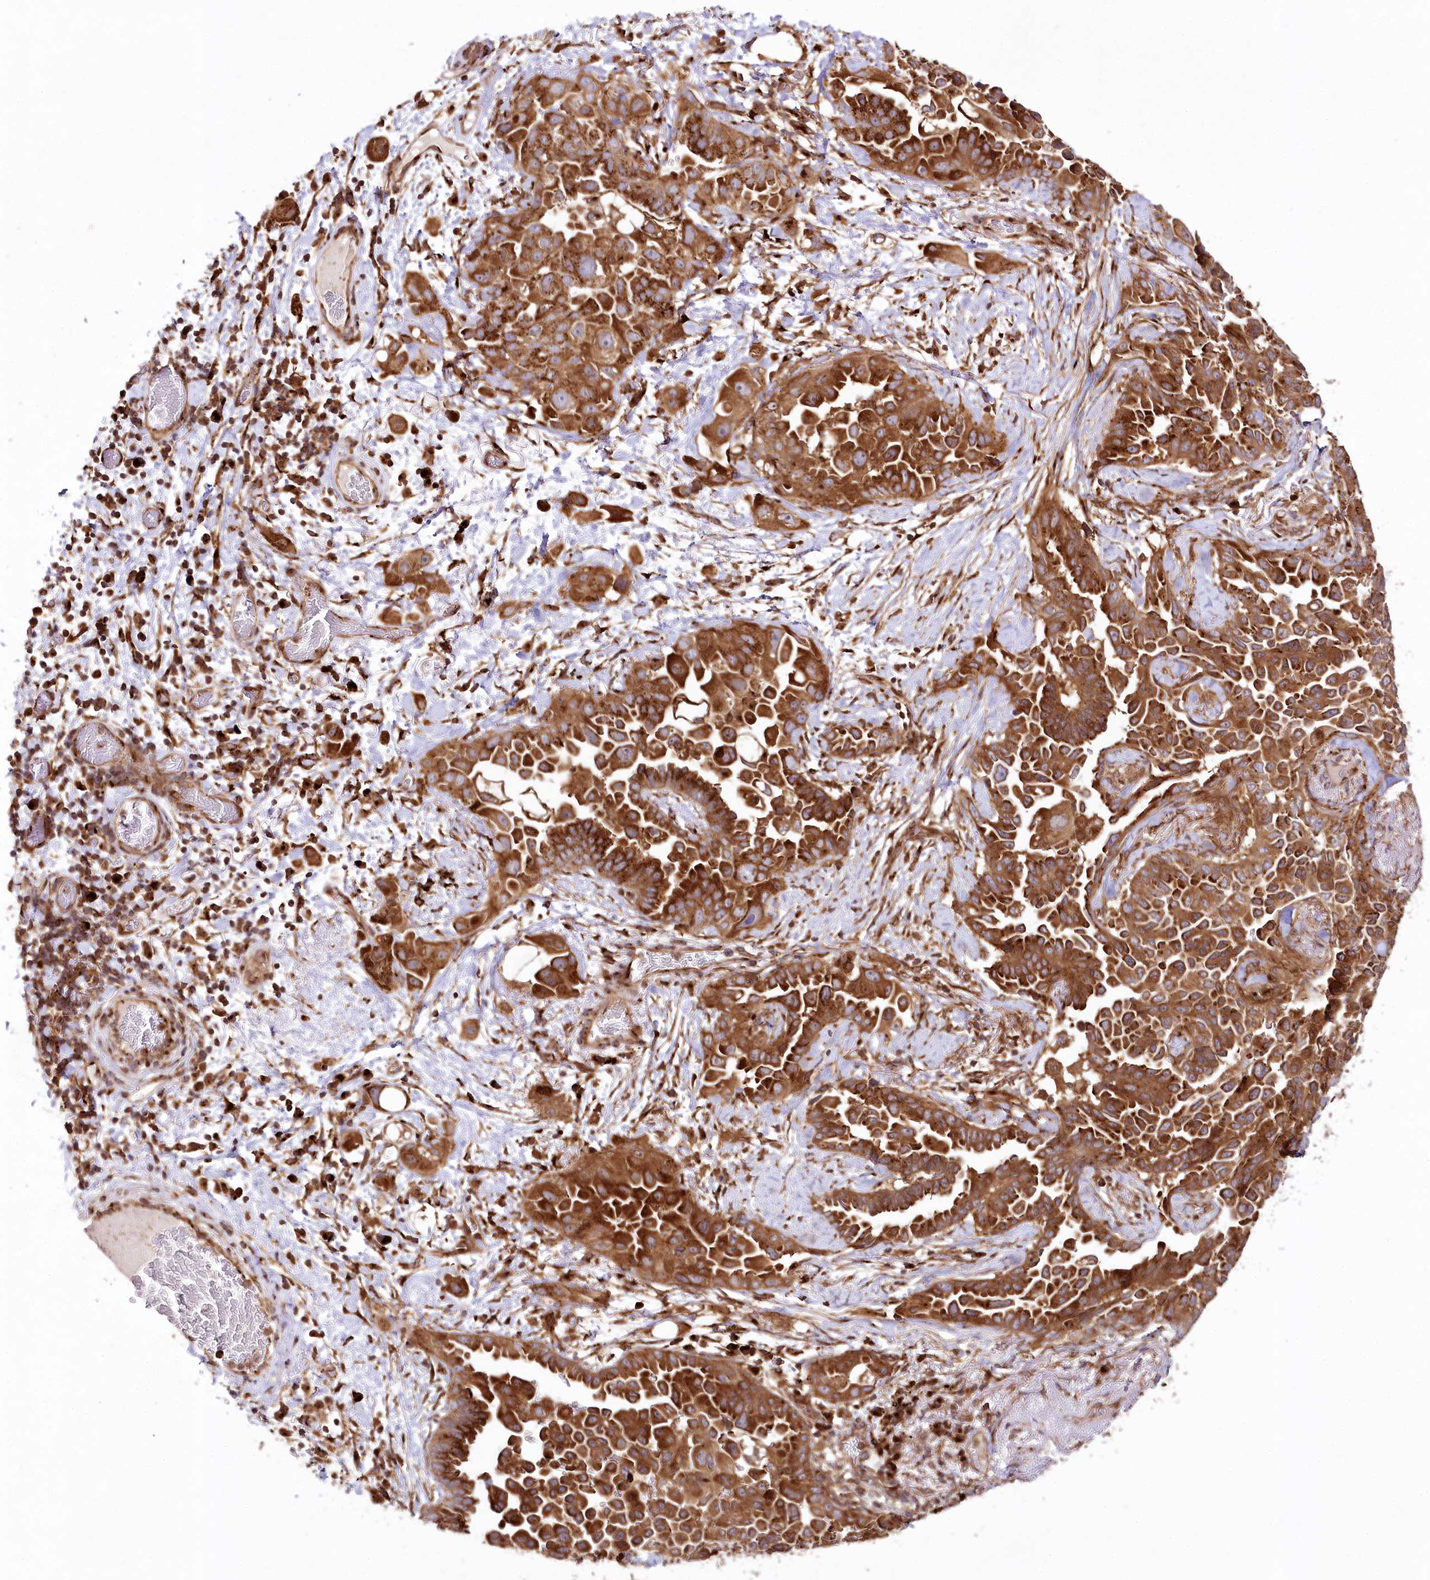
{"staining": {"intensity": "strong", "quantity": ">75%", "location": "cytoplasmic/membranous"}, "tissue": "lung cancer", "cell_type": "Tumor cells", "image_type": "cancer", "snomed": [{"axis": "morphology", "description": "Adenocarcinoma, NOS"}, {"axis": "topography", "description": "Lung"}], "caption": "An IHC photomicrograph of neoplastic tissue is shown. Protein staining in brown shows strong cytoplasmic/membranous positivity in lung adenocarcinoma within tumor cells.", "gene": "COPG1", "patient": {"sex": "female", "age": 67}}